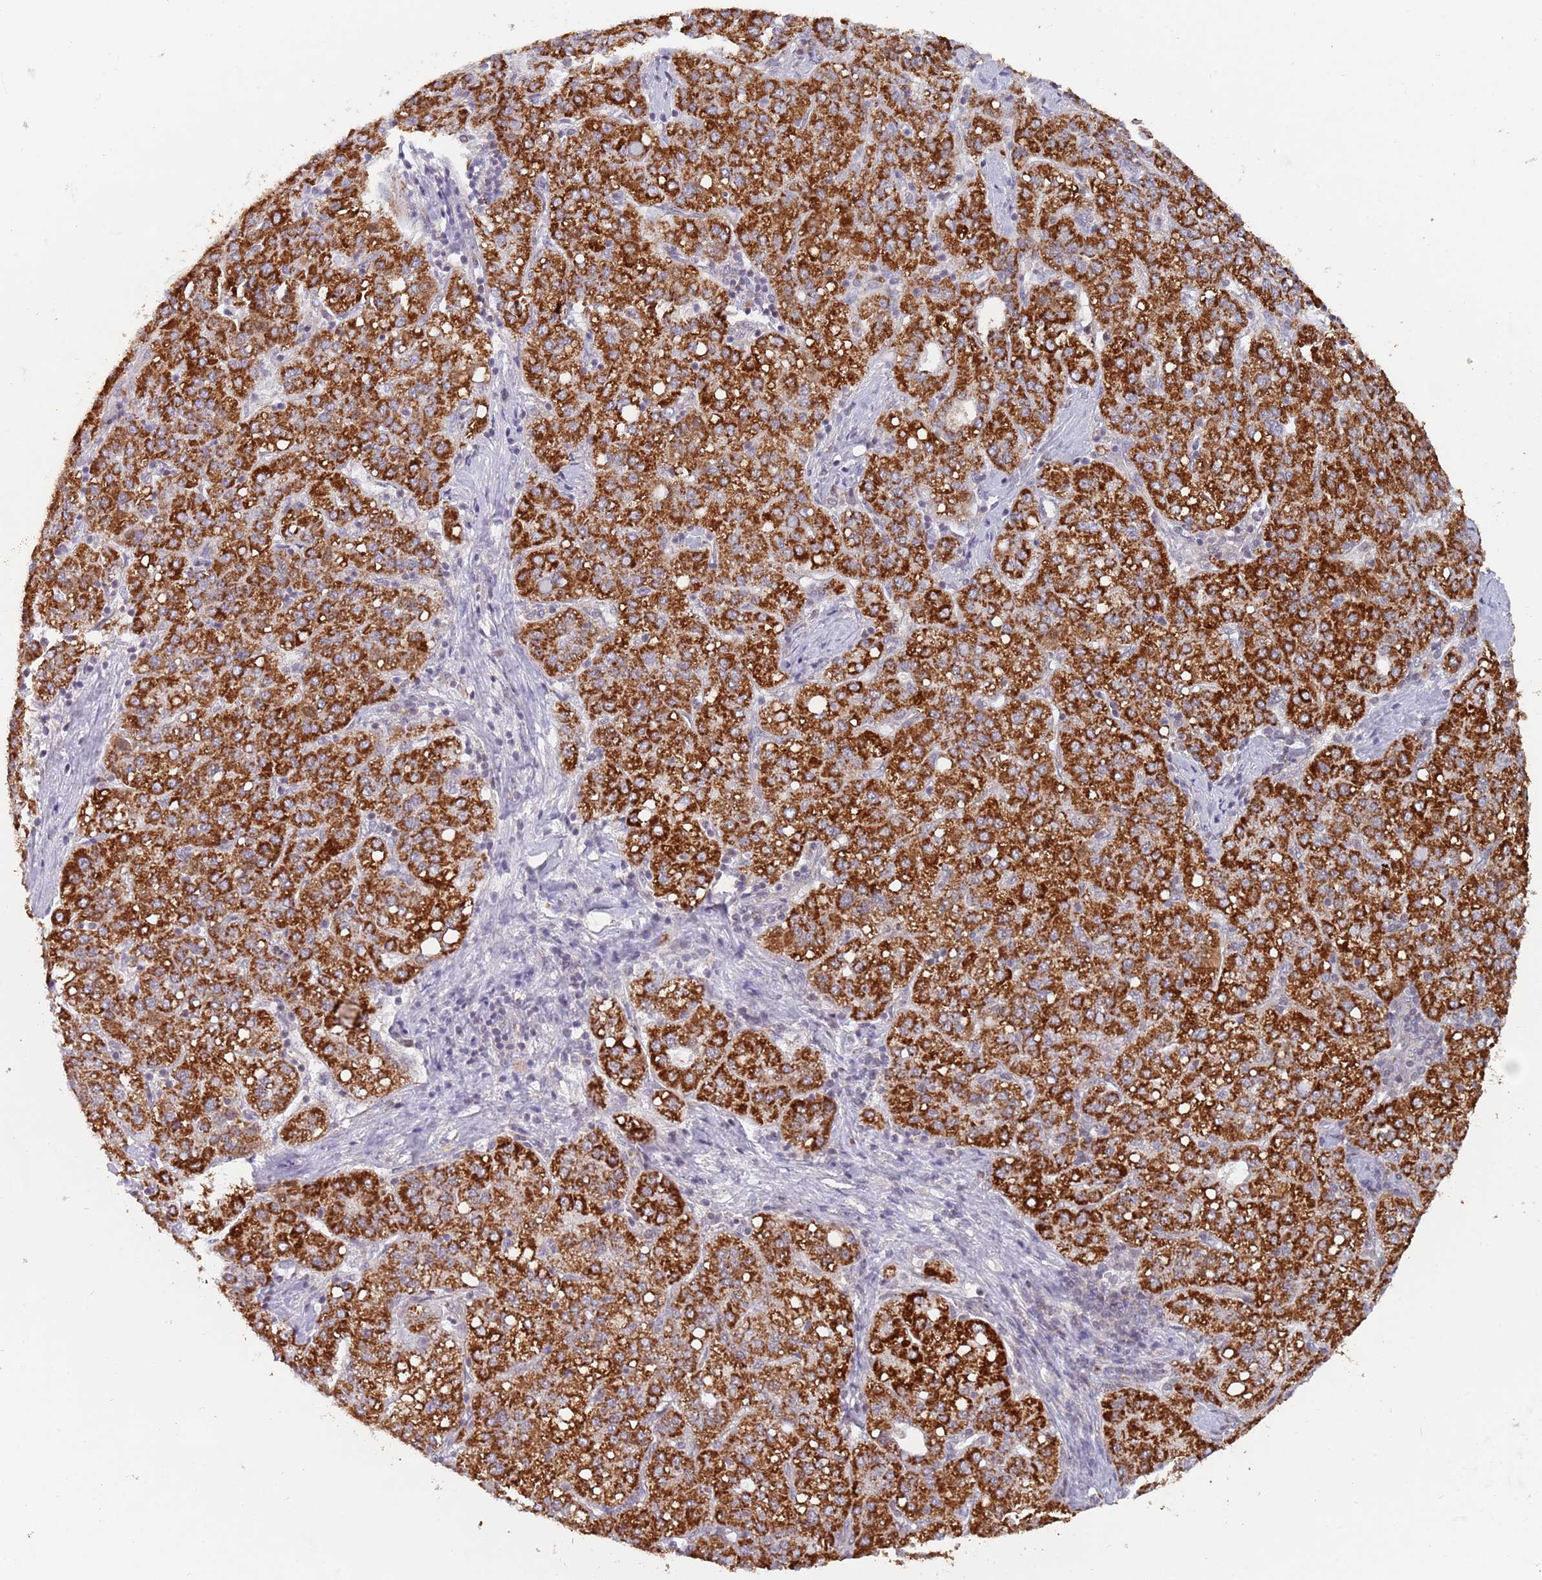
{"staining": {"intensity": "strong", "quantity": ">75%", "location": "cytoplasmic/membranous"}, "tissue": "liver cancer", "cell_type": "Tumor cells", "image_type": "cancer", "snomed": [{"axis": "morphology", "description": "Carcinoma, Hepatocellular, NOS"}, {"axis": "topography", "description": "Liver"}], "caption": "Tumor cells reveal high levels of strong cytoplasmic/membranous staining in approximately >75% of cells in human hepatocellular carcinoma (liver). (Stains: DAB in brown, nuclei in blue, Microscopy: brightfield microscopy at high magnification).", "gene": "TIMM13", "patient": {"sex": "male", "age": 65}}